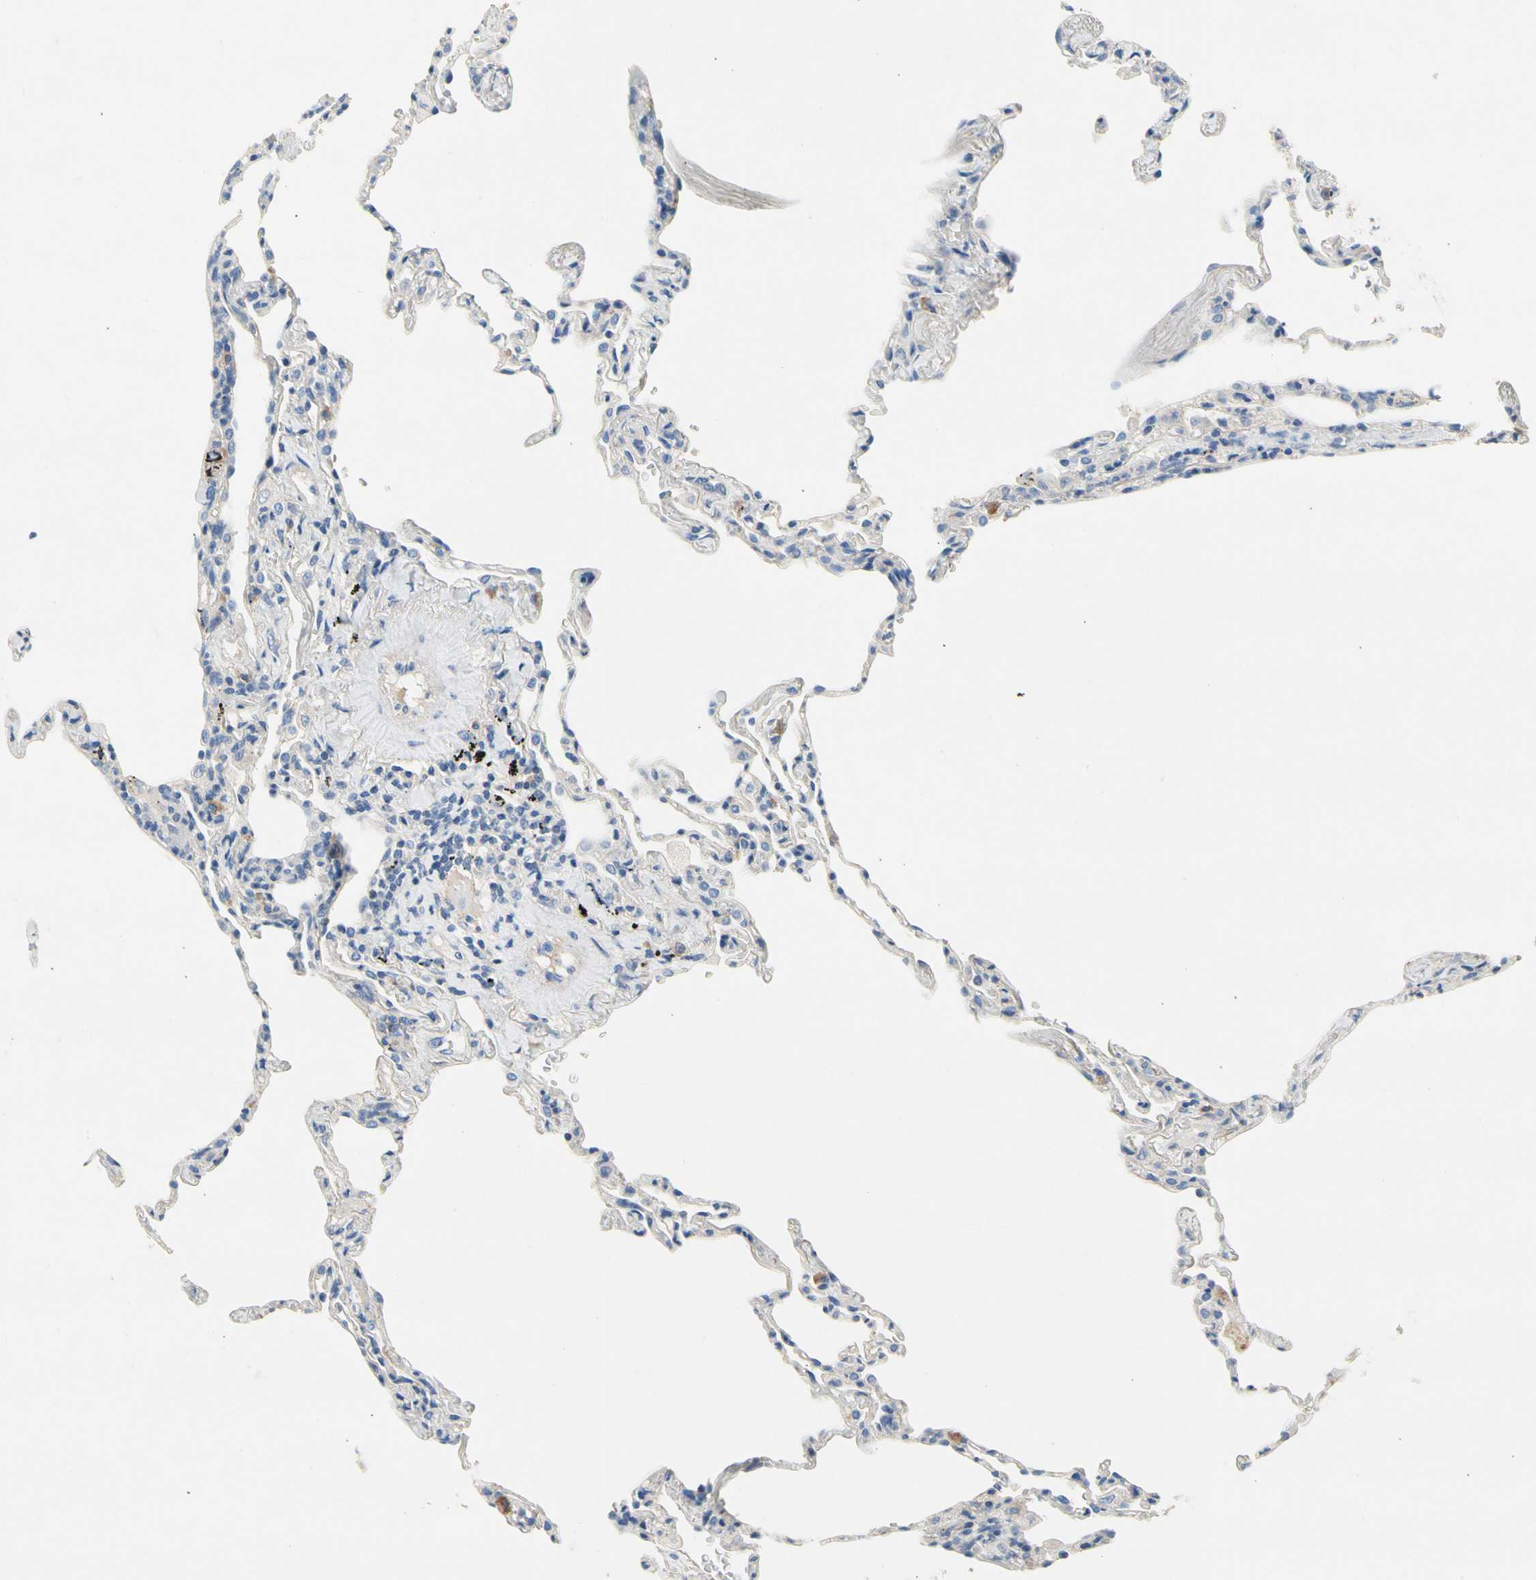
{"staining": {"intensity": "negative", "quantity": "none", "location": "none"}, "tissue": "lung", "cell_type": "Alveolar cells", "image_type": "normal", "snomed": [{"axis": "morphology", "description": "Normal tissue, NOS"}, {"axis": "topography", "description": "Lung"}], "caption": "Alveolar cells are negative for brown protein staining in benign lung. (DAB immunohistochemistry visualized using brightfield microscopy, high magnification).", "gene": "CA14", "patient": {"sex": "male", "age": 59}}